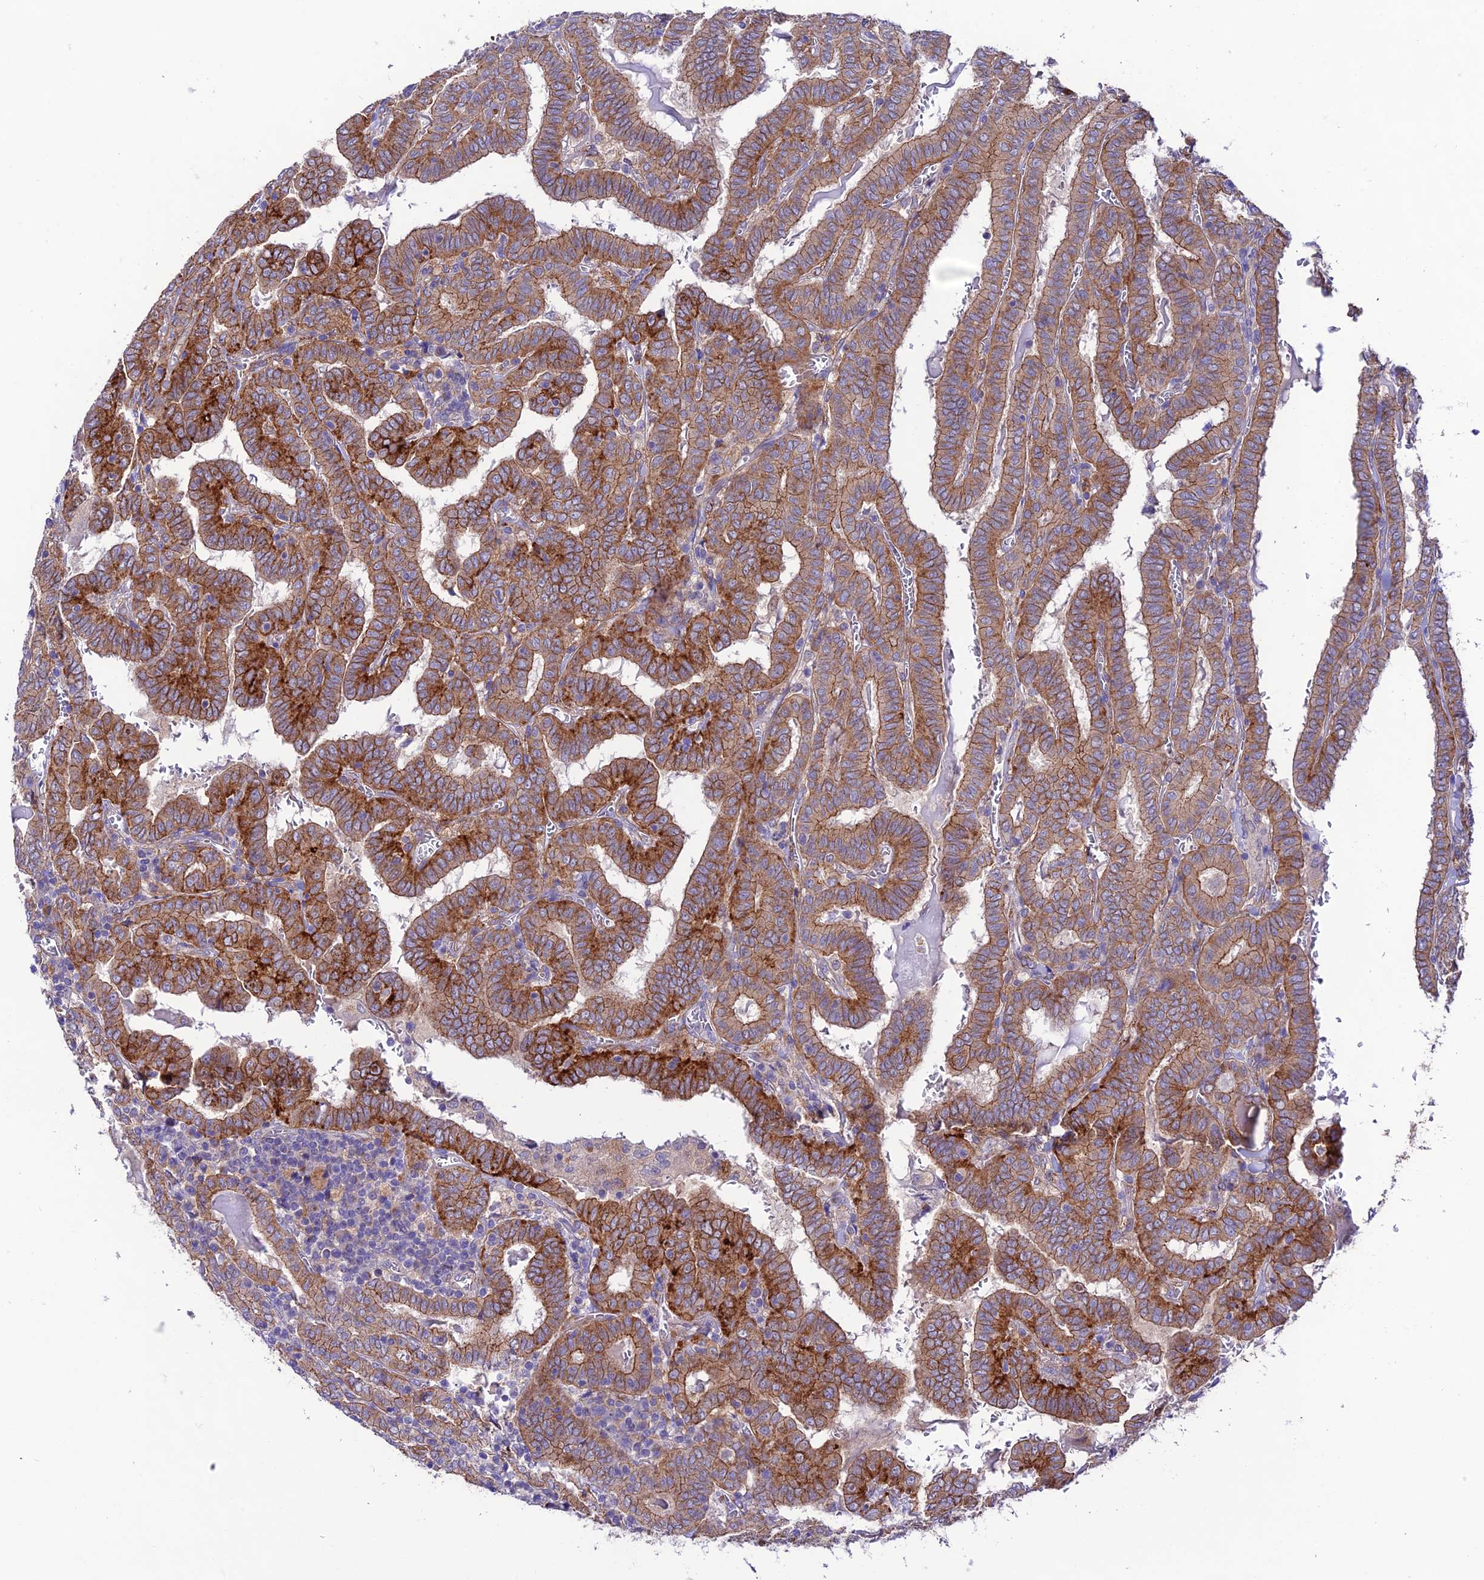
{"staining": {"intensity": "strong", "quantity": ">75%", "location": "cytoplasmic/membranous"}, "tissue": "thyroid cancer", "cell_type": "Tumor cells", "image_type": "cancer", "snomed": [{"axis": "morphology", "description": "Papillary adenocarcinoma, NOS"}, {"axis": "topography", "description": "Thyroid gland"}], "caption": "Human thyroid papillary adenocarcinoma stained for a protein (brown) displays strong cytoplasmic/membranous positive staining in approximately >75% of tumor cells.", "gene": "LACTB2", "patient": {"sex": "female", "age": 72}}